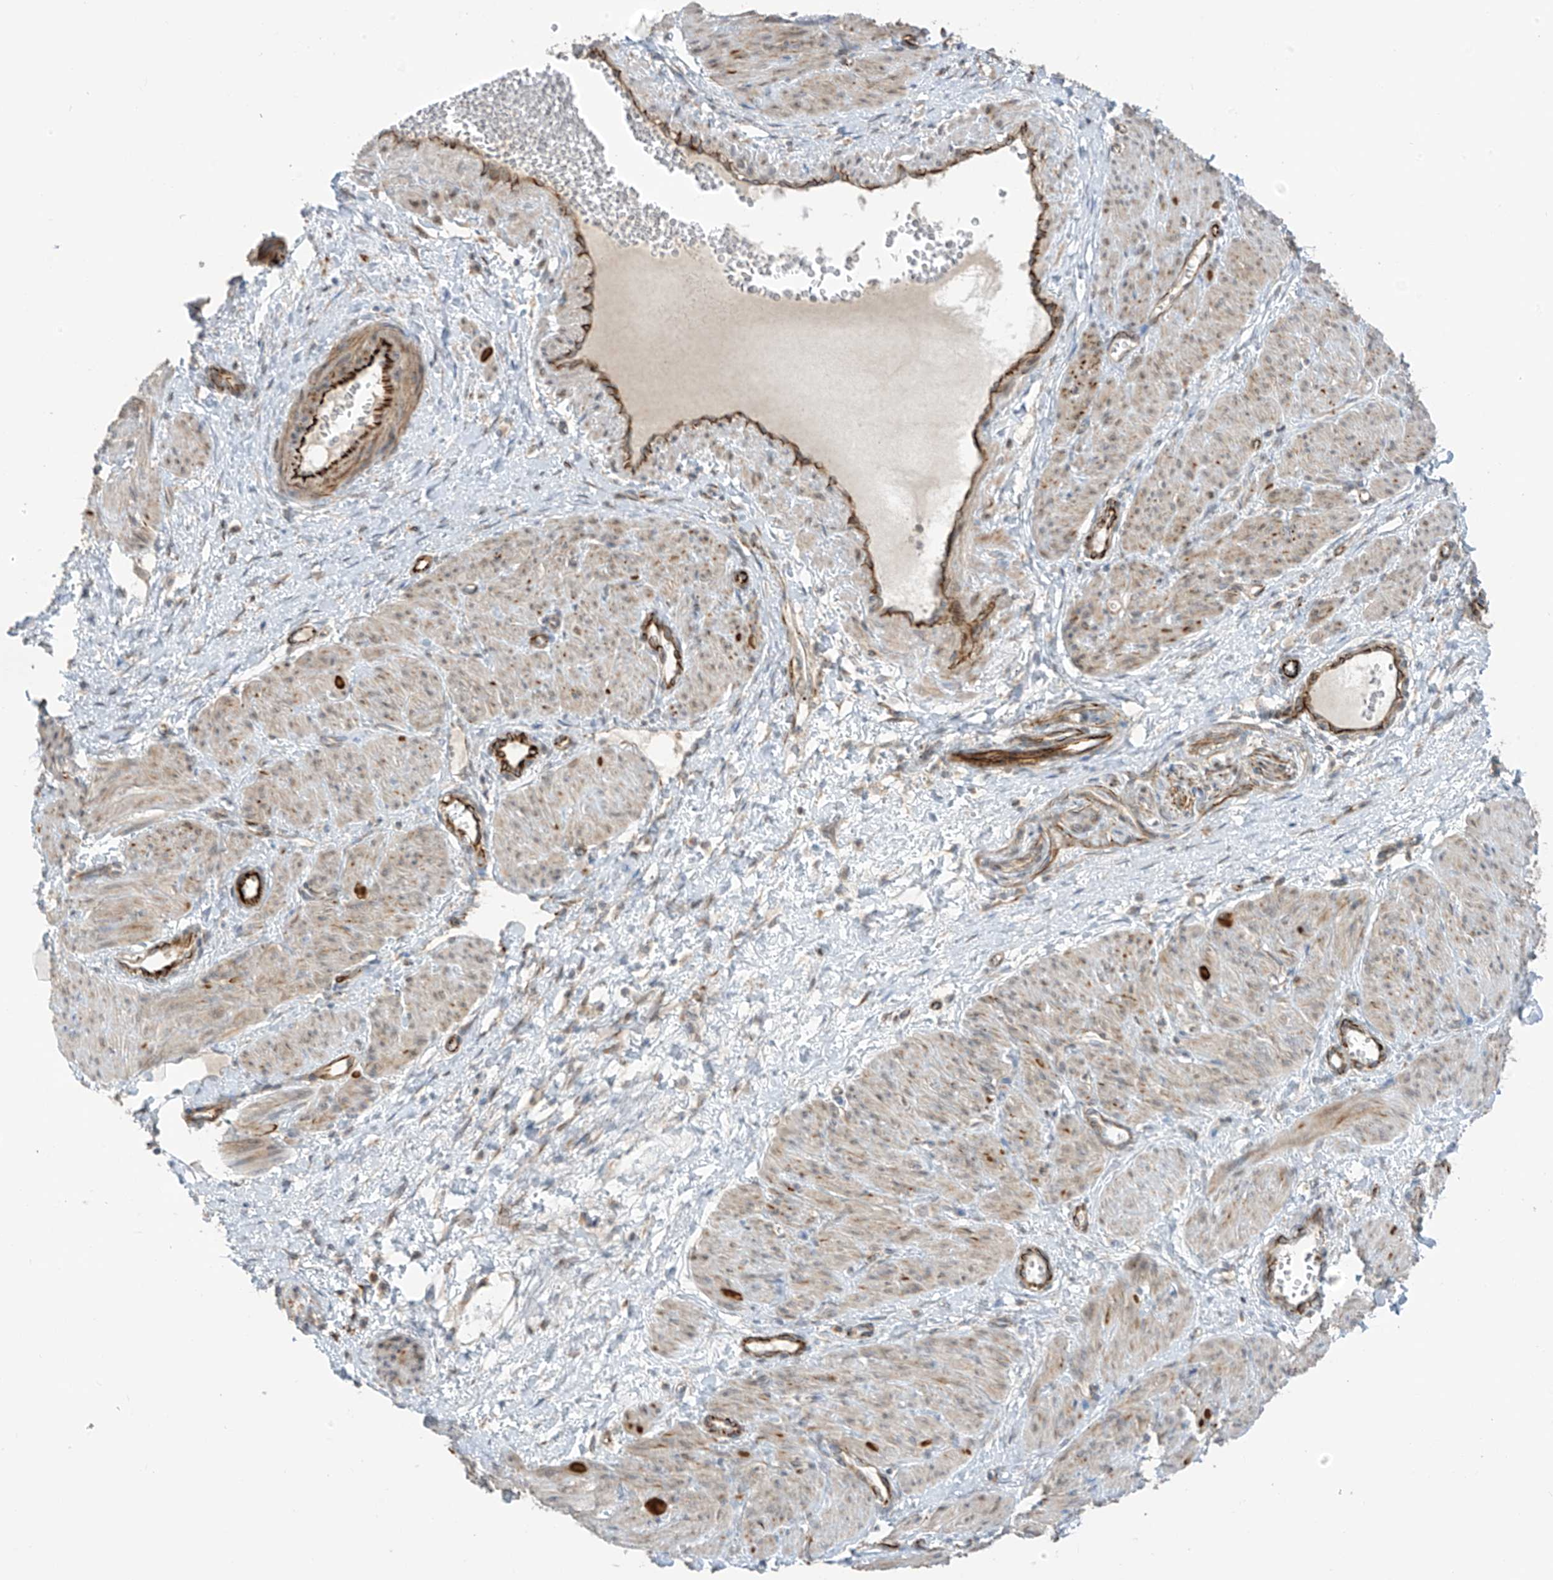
{"staining": {"intensity": "moderate", "quantity": "<25%", "location": "cytoplasmic/membranous"}, "tissue": "smooth muscle", "cell_type": "Smooth muscle cells", "image_type": "normal", "snomed": [{"axis": "morphology", "description": "Normal tissue, NOS"}, {"axis": "topography", "description": "Endometrium"}], "caption": "A brown stain shows moderate cytoplasmic/membranous positivity of a protein in smooth muscle cells of benign smooth muscle. (brown staining indicates protein expression, while blue staining denotes nuclei).", "gene": "HS6ST2", "patient": {"sex": "female", "age": 33}}